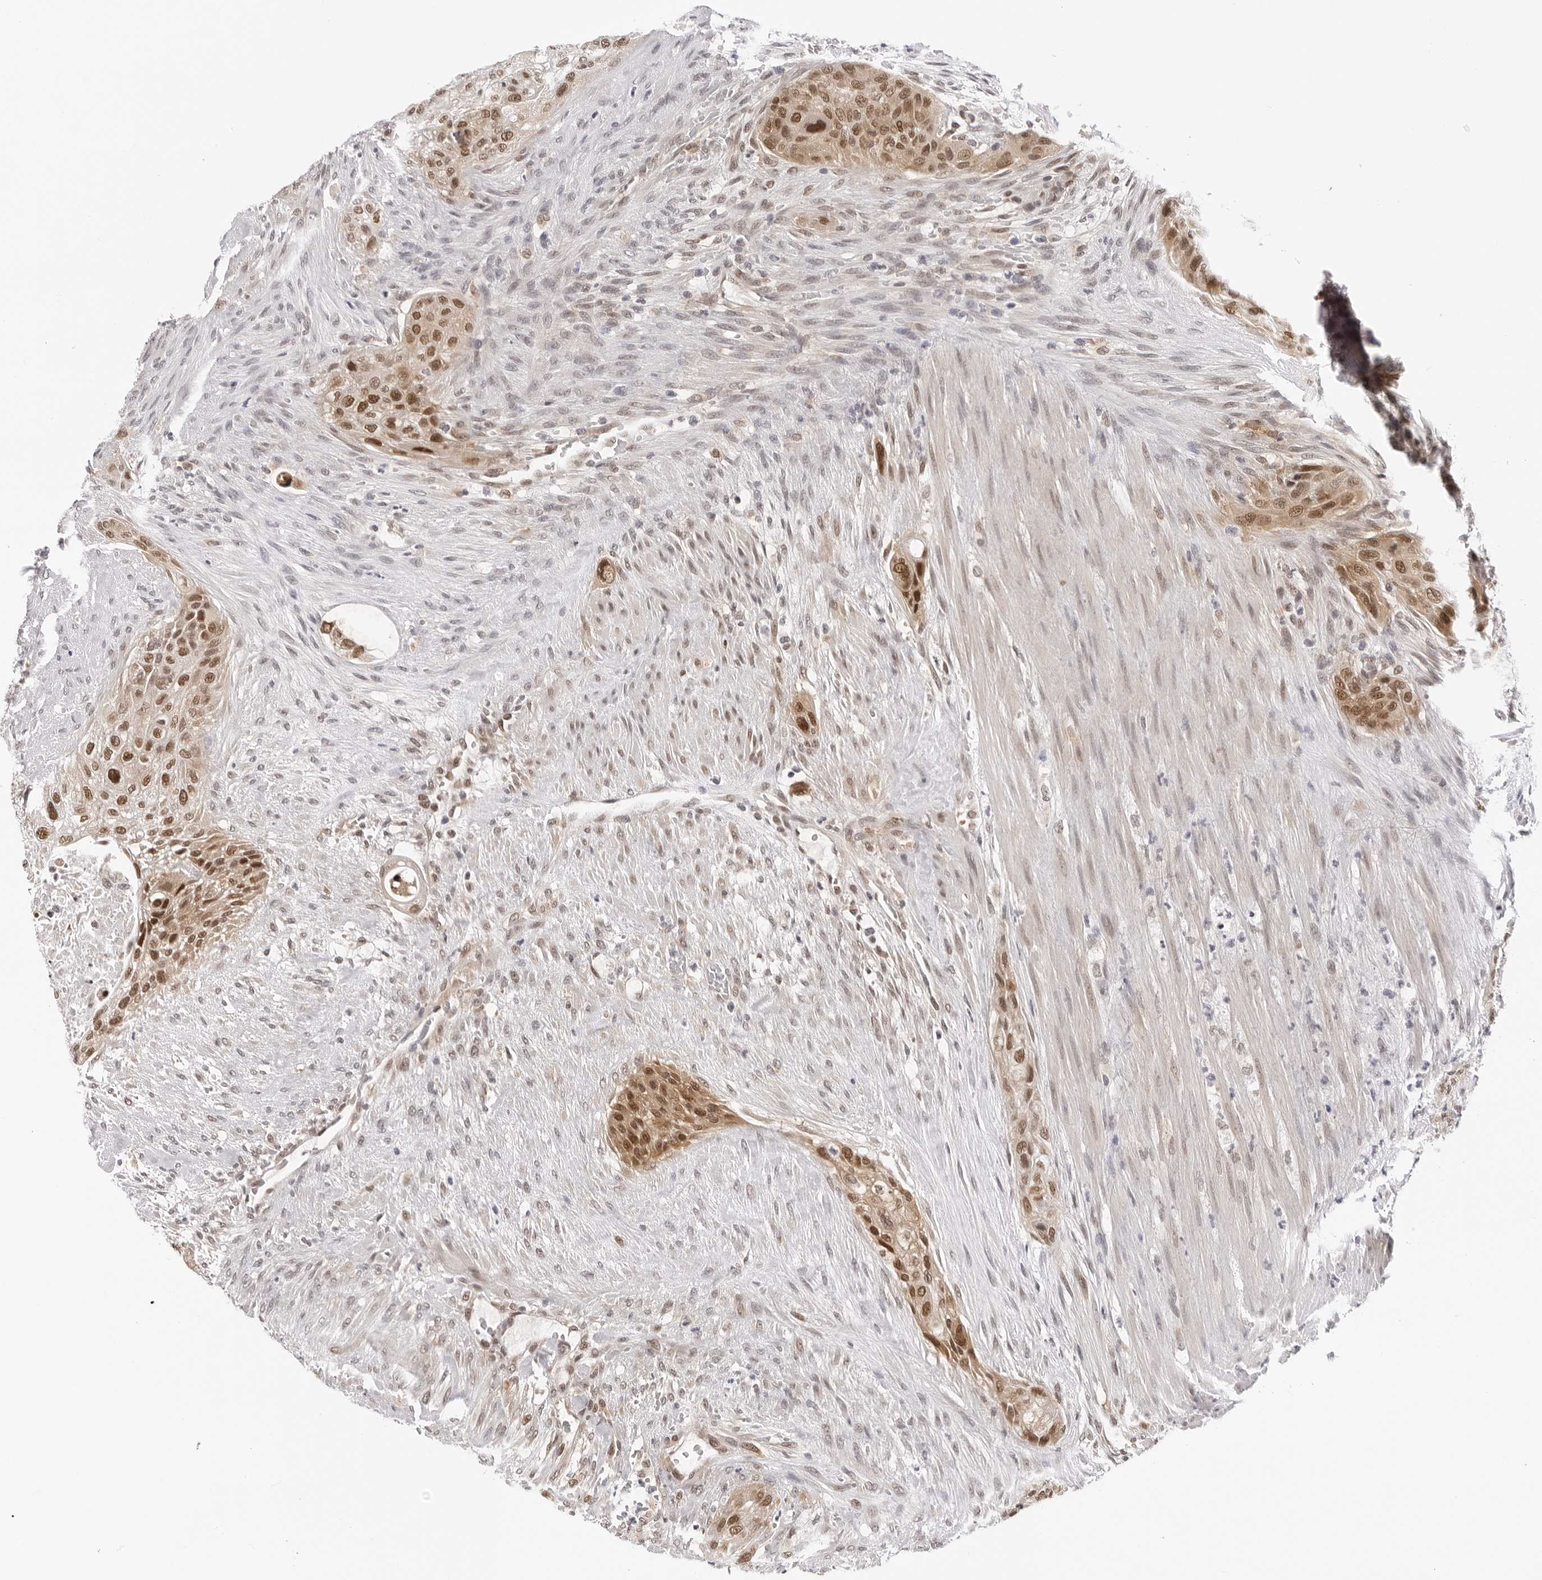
{"staining": {"intensity": "moderate", "quantity": ">75%", "location": "cytoplasmic/membranous,nuclear"}, "tissue": "urothelial cancer", "cell_type": "Tumor cells", "image_type": "cancer", "snomed": [{"axis": "morphology", "description": "Urothelial carcinoma, High grade"}, {"axis": "topography", "description": "Urinary bladder"}], "caption": "High-grade urothelial carcinoma stained for a protein reveals moderate cytoplasmic/membranous and nuclear positivity in tumor cells.", "gene": "WDR77", "patient": {"sex": "male", "age": 35}}